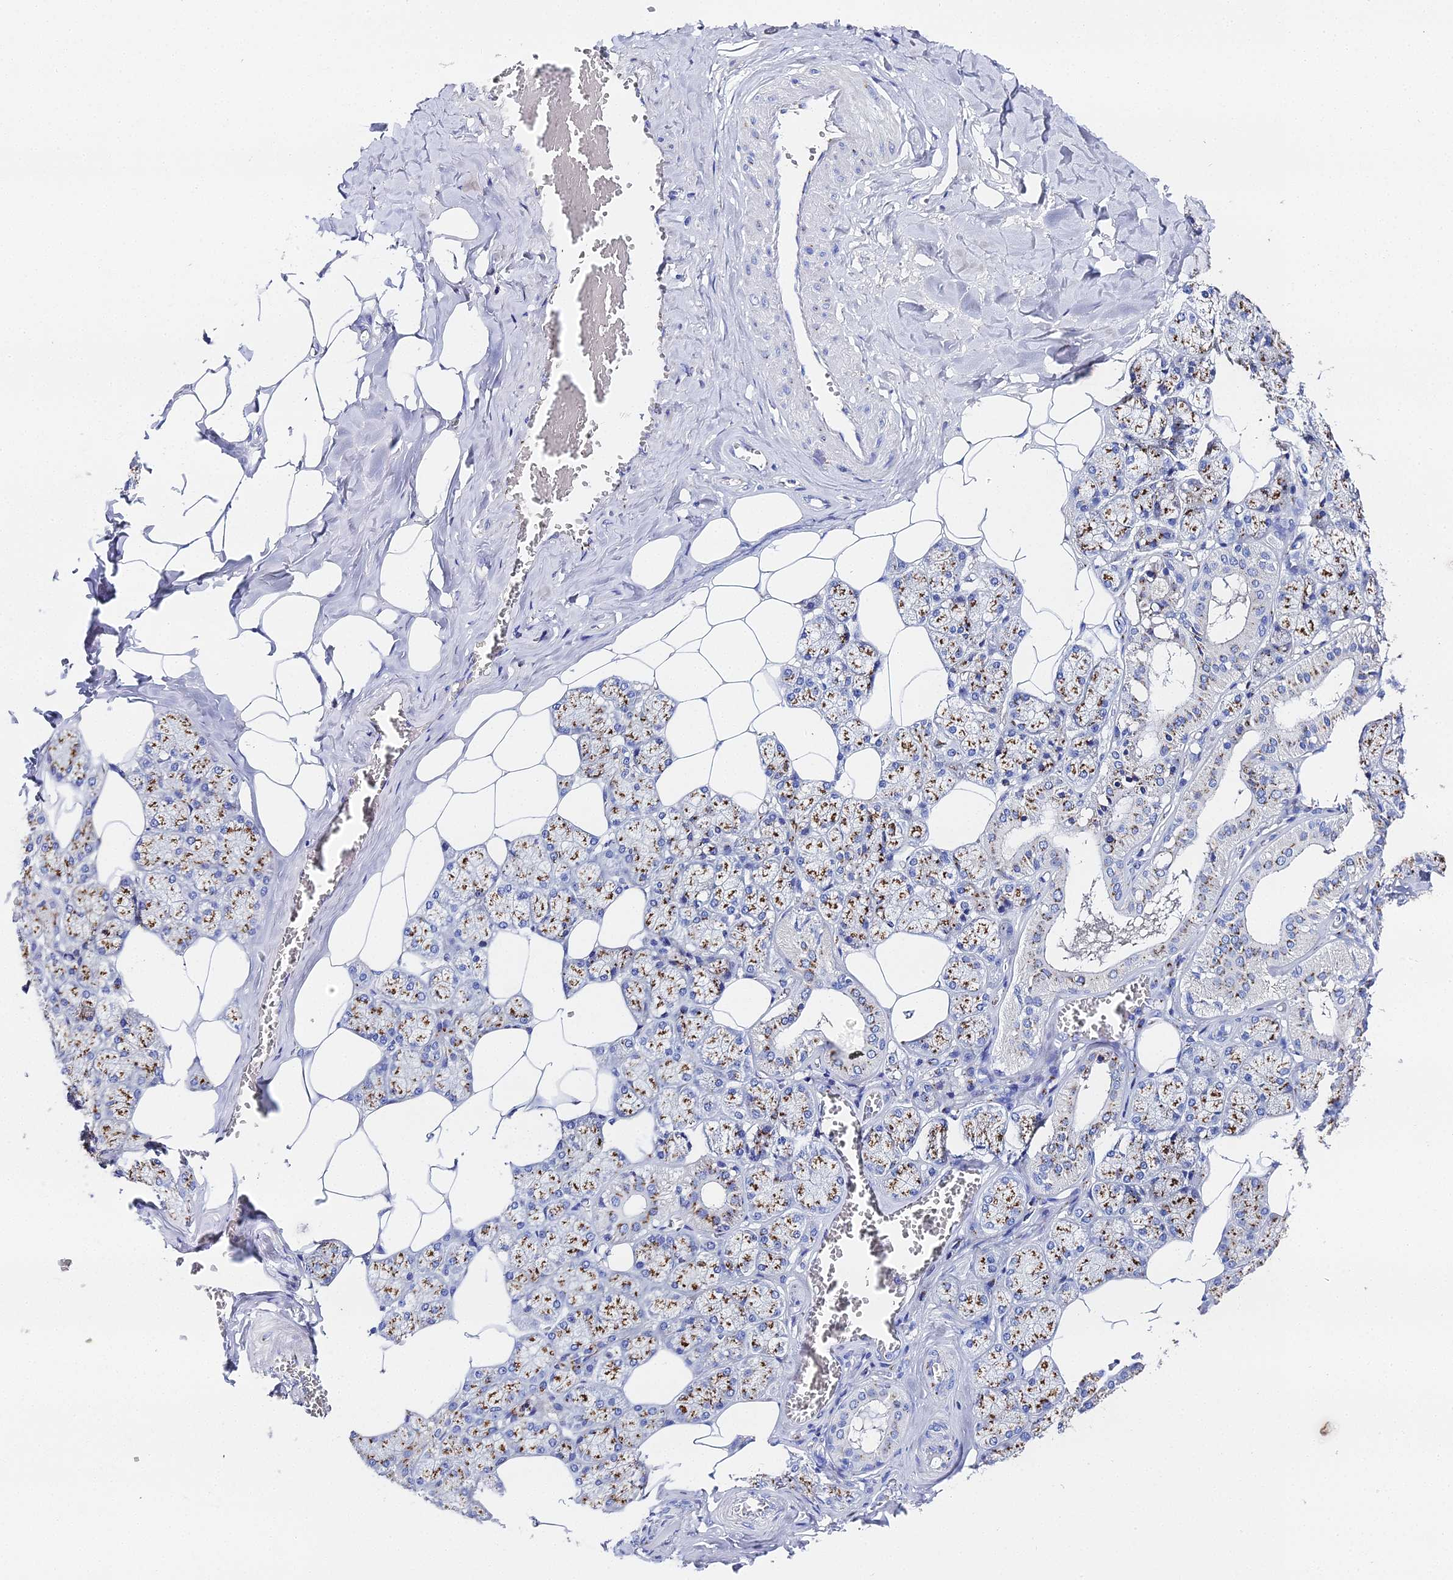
{"staining": {"intensity": "moderate", "quantity": ">75%", "location": "cytoplasmic/membranous"}, "tissue": "salivary gland", "cell_type": "Glandular cells", "image_type": "normal", "snomed": [{"axis": "morphology", "description": "Normal tissue, NOS"}, {"axis": "topography", "description": "Salivary gland"}], "caption": "A brown stain shows moderate cytoplasmic/membranous positivity of a protein in glandular cells of benign salivary gland.", "gene": "ENSG00000268674", "patient": {"sex": "male", "age": 62}}